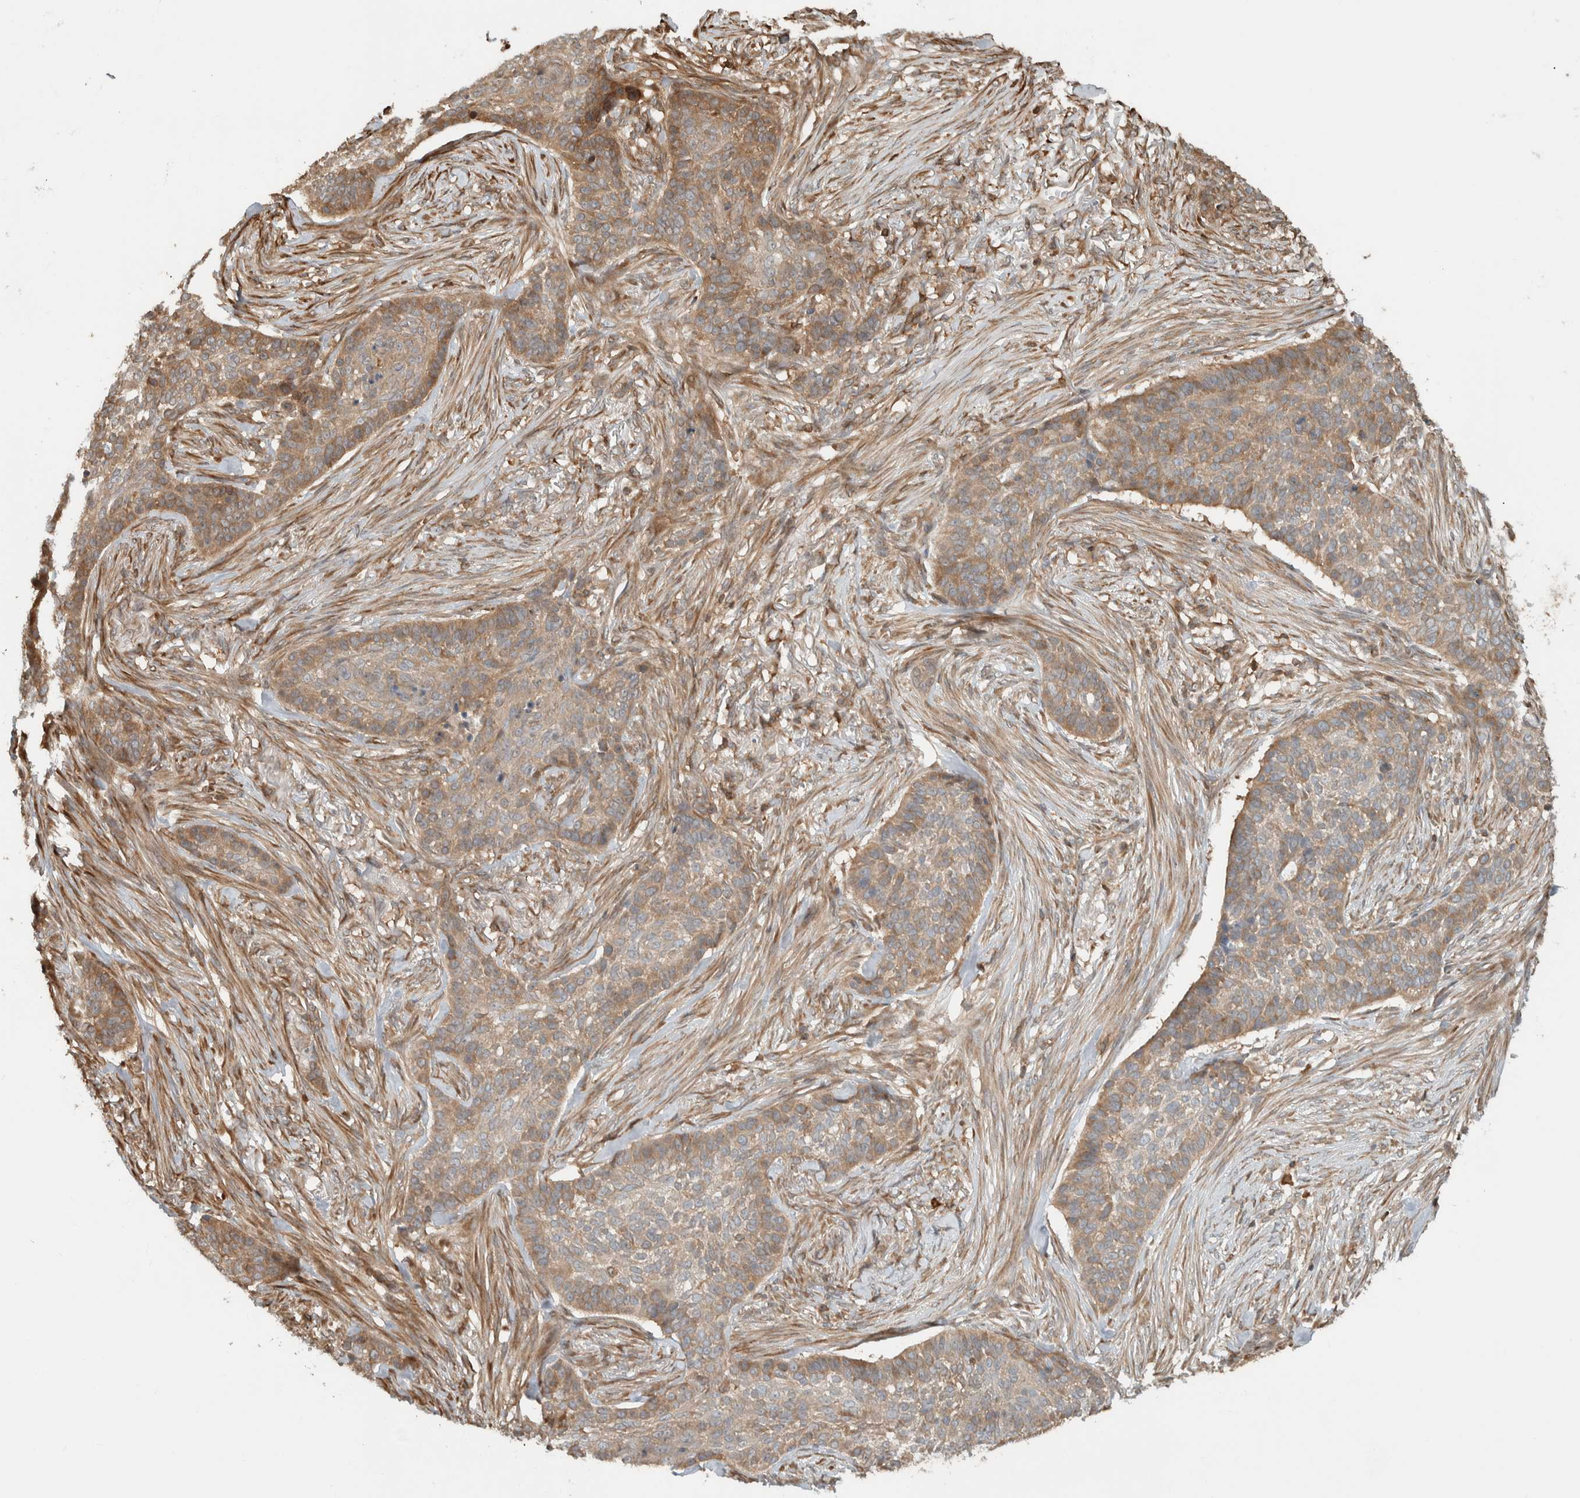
{"staining": {"intensity": "moderate", "quantity": ">75%", "location": "cytoplasmic/membranous"}, "tissue": "skin cancer", "cell_type": "Tumor cells", "image_type": "cancer", "snomed": [{"axis": "morphology", "description": "Basal cell carcinoma"}, {"axis": "topography", "description": "Skin"}], "caption": "Brown immunohistochemical staining in skin cancer (basal cell carcinoma) exhibits moderate cytoplasmic/membranous staining in approximately >75% of tumor cells.", "gene": "CNTROB", "patient": {"sex": "male", "age": 85}}